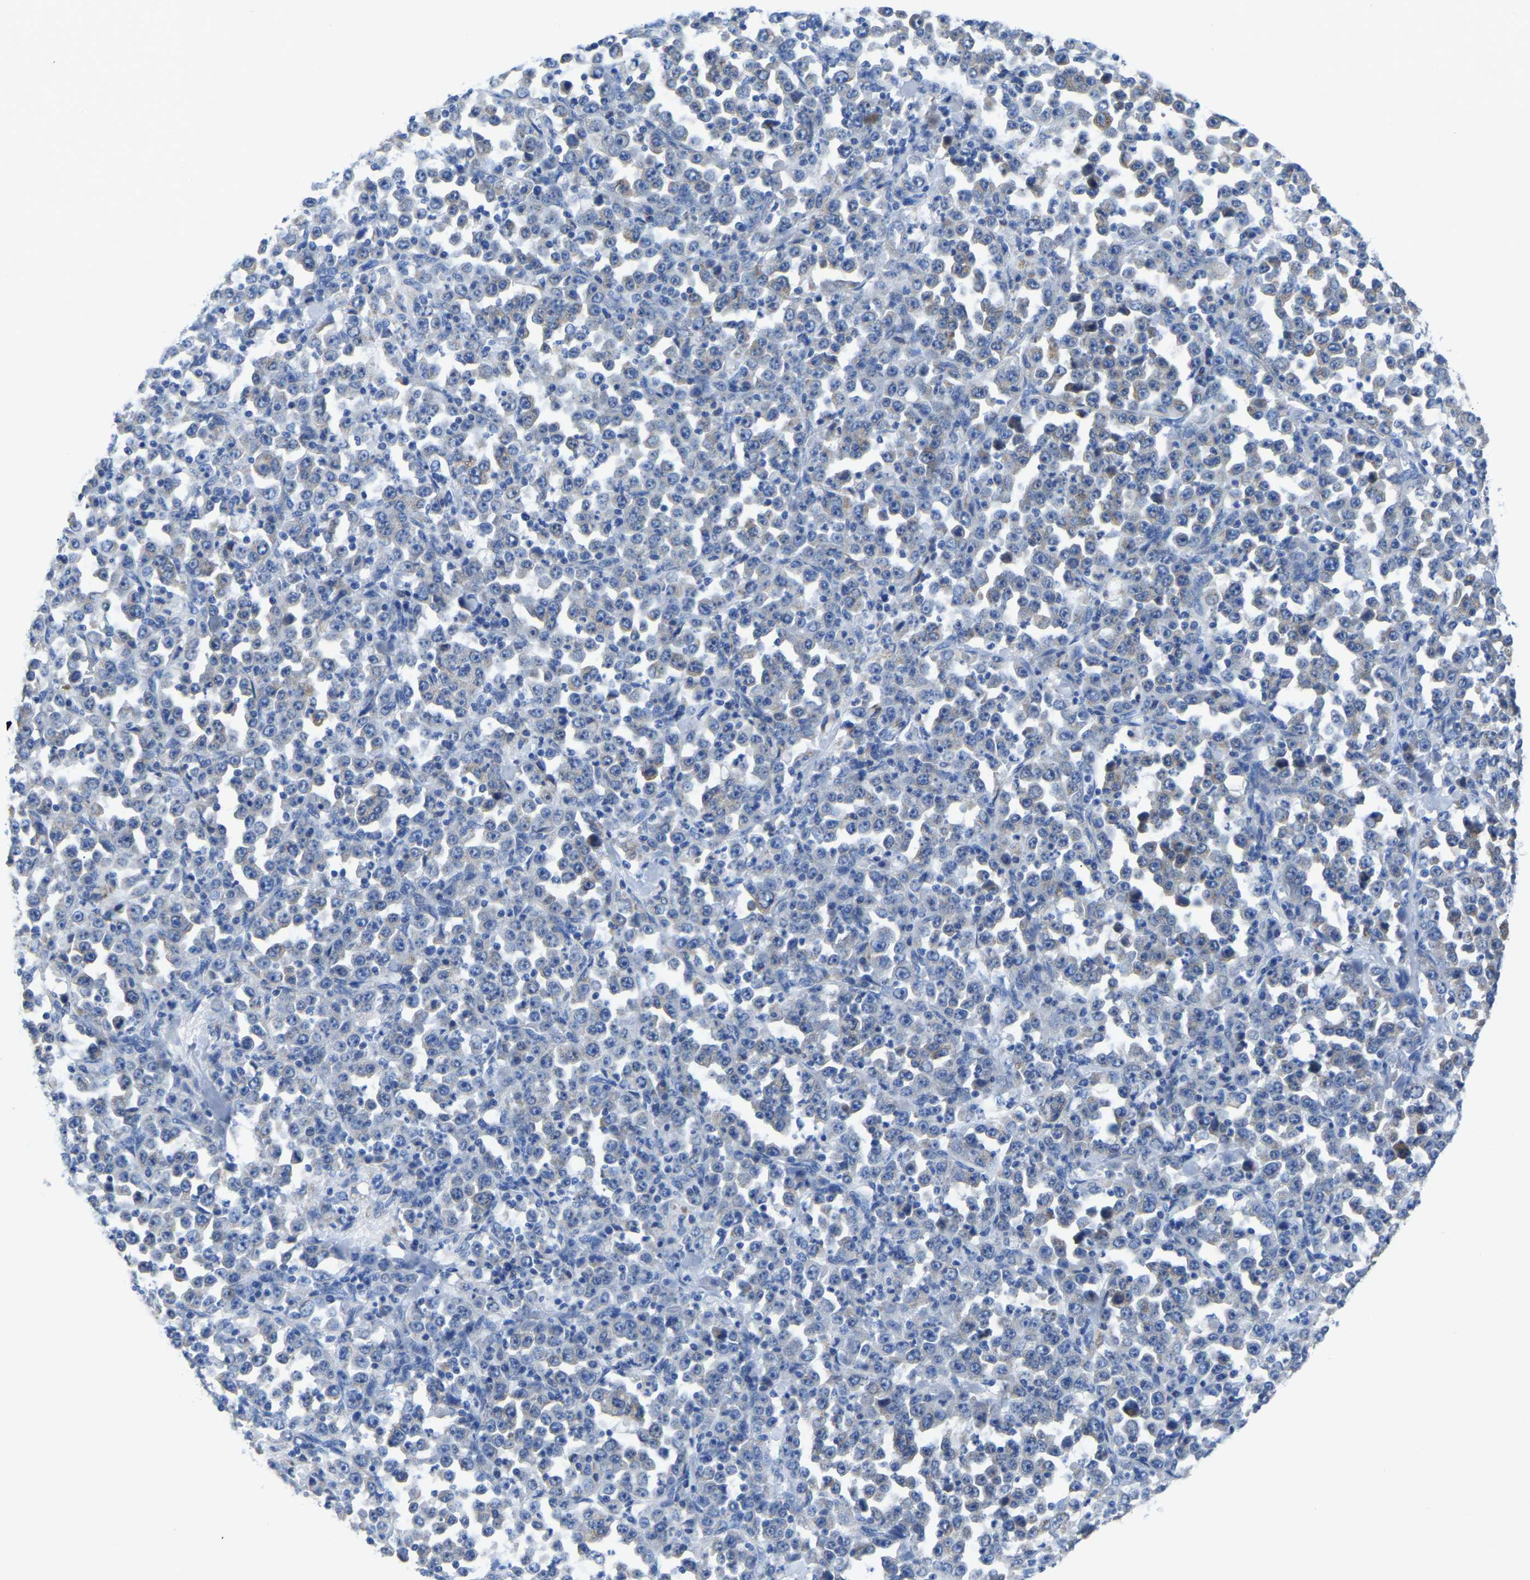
{"staining": {"intensity": "moderate", "quantity": "<25%", "location": "cytoplasmic/membranous"}, "tissue": "stomach cancer", "cell_type": "Tumor cells", "image_type": "cancer", "snomed": [{"axis": "morphology", "description": "Normal tissue, NOS"}, {"axis": "morphology", "description": "Adenocarcinoma, NOS"}, {"axis": "topography", "description": "Stomach, upper"}, {"axis": "topography", "description": "Stomach"}], "caption": "Moderate cytoplasmic/membranous protein positivity is appreciated in about <25% of tumor cells in stomach adenocarcinoma.", "gene": "ETFA", "patient": {"sex": "male", "age": 59}}